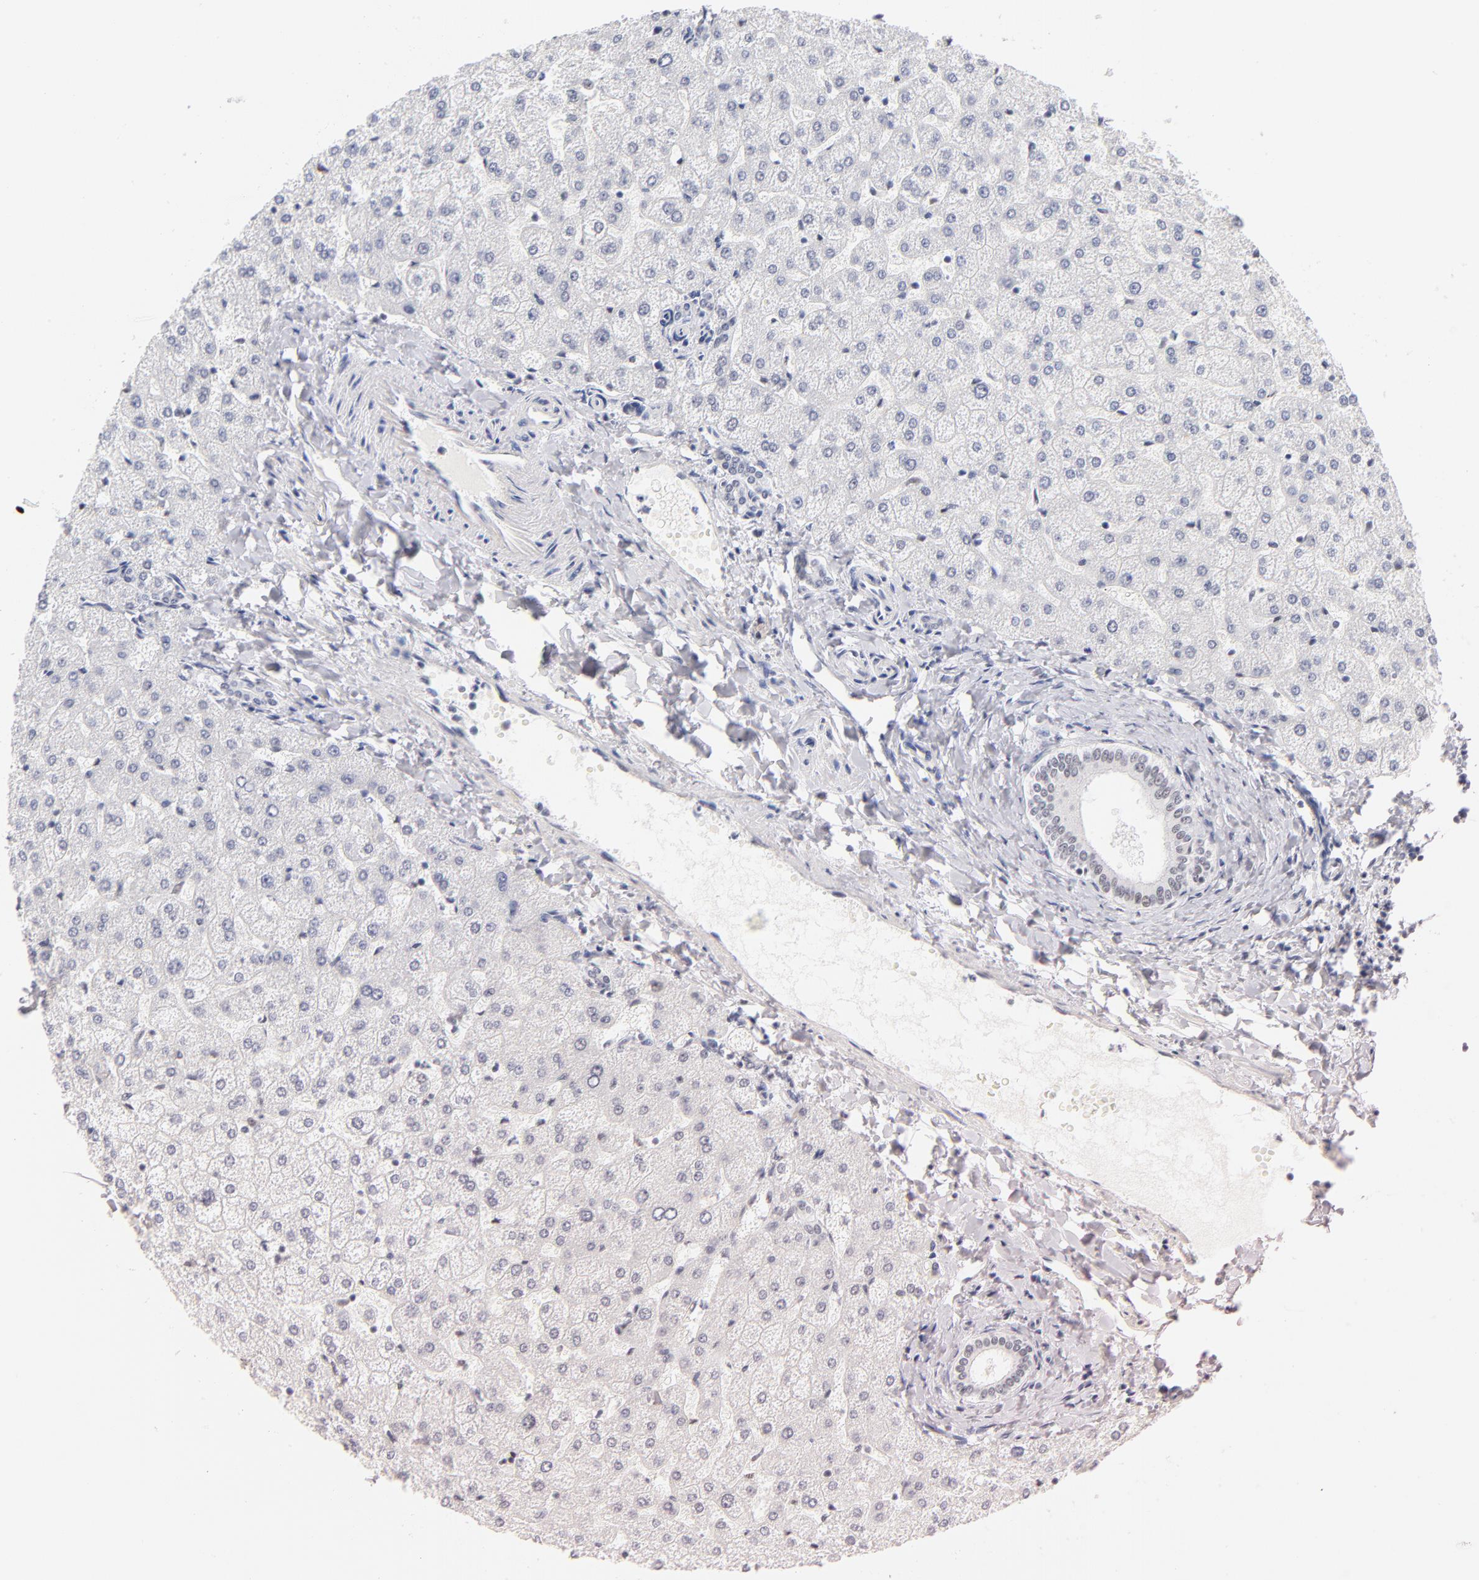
{"staining": {"intensity": "negative", "quantity": "none", "location": "none"}, "tissue": "liver", "cell_type": "Cholangiocytes", "image_type": "normal", "snomed": [{"axis": "morphology", "description": "Normal tissue, NOS"}, {"axis": "topography", "description": "Liver"}], "caption": "IHC histopathology image of unremarkable human liver stained for a protein (brown), which shows no expression in cholangiocytes. Brightfield microscopy of immunohistochemistry stained with DAB (3,3'-diaminobenzidine) (brown) and hematoxylin (blue), captured at high magnification.", "gene": "KHNYN", "patient": {"sex": "female", "age": 32}}